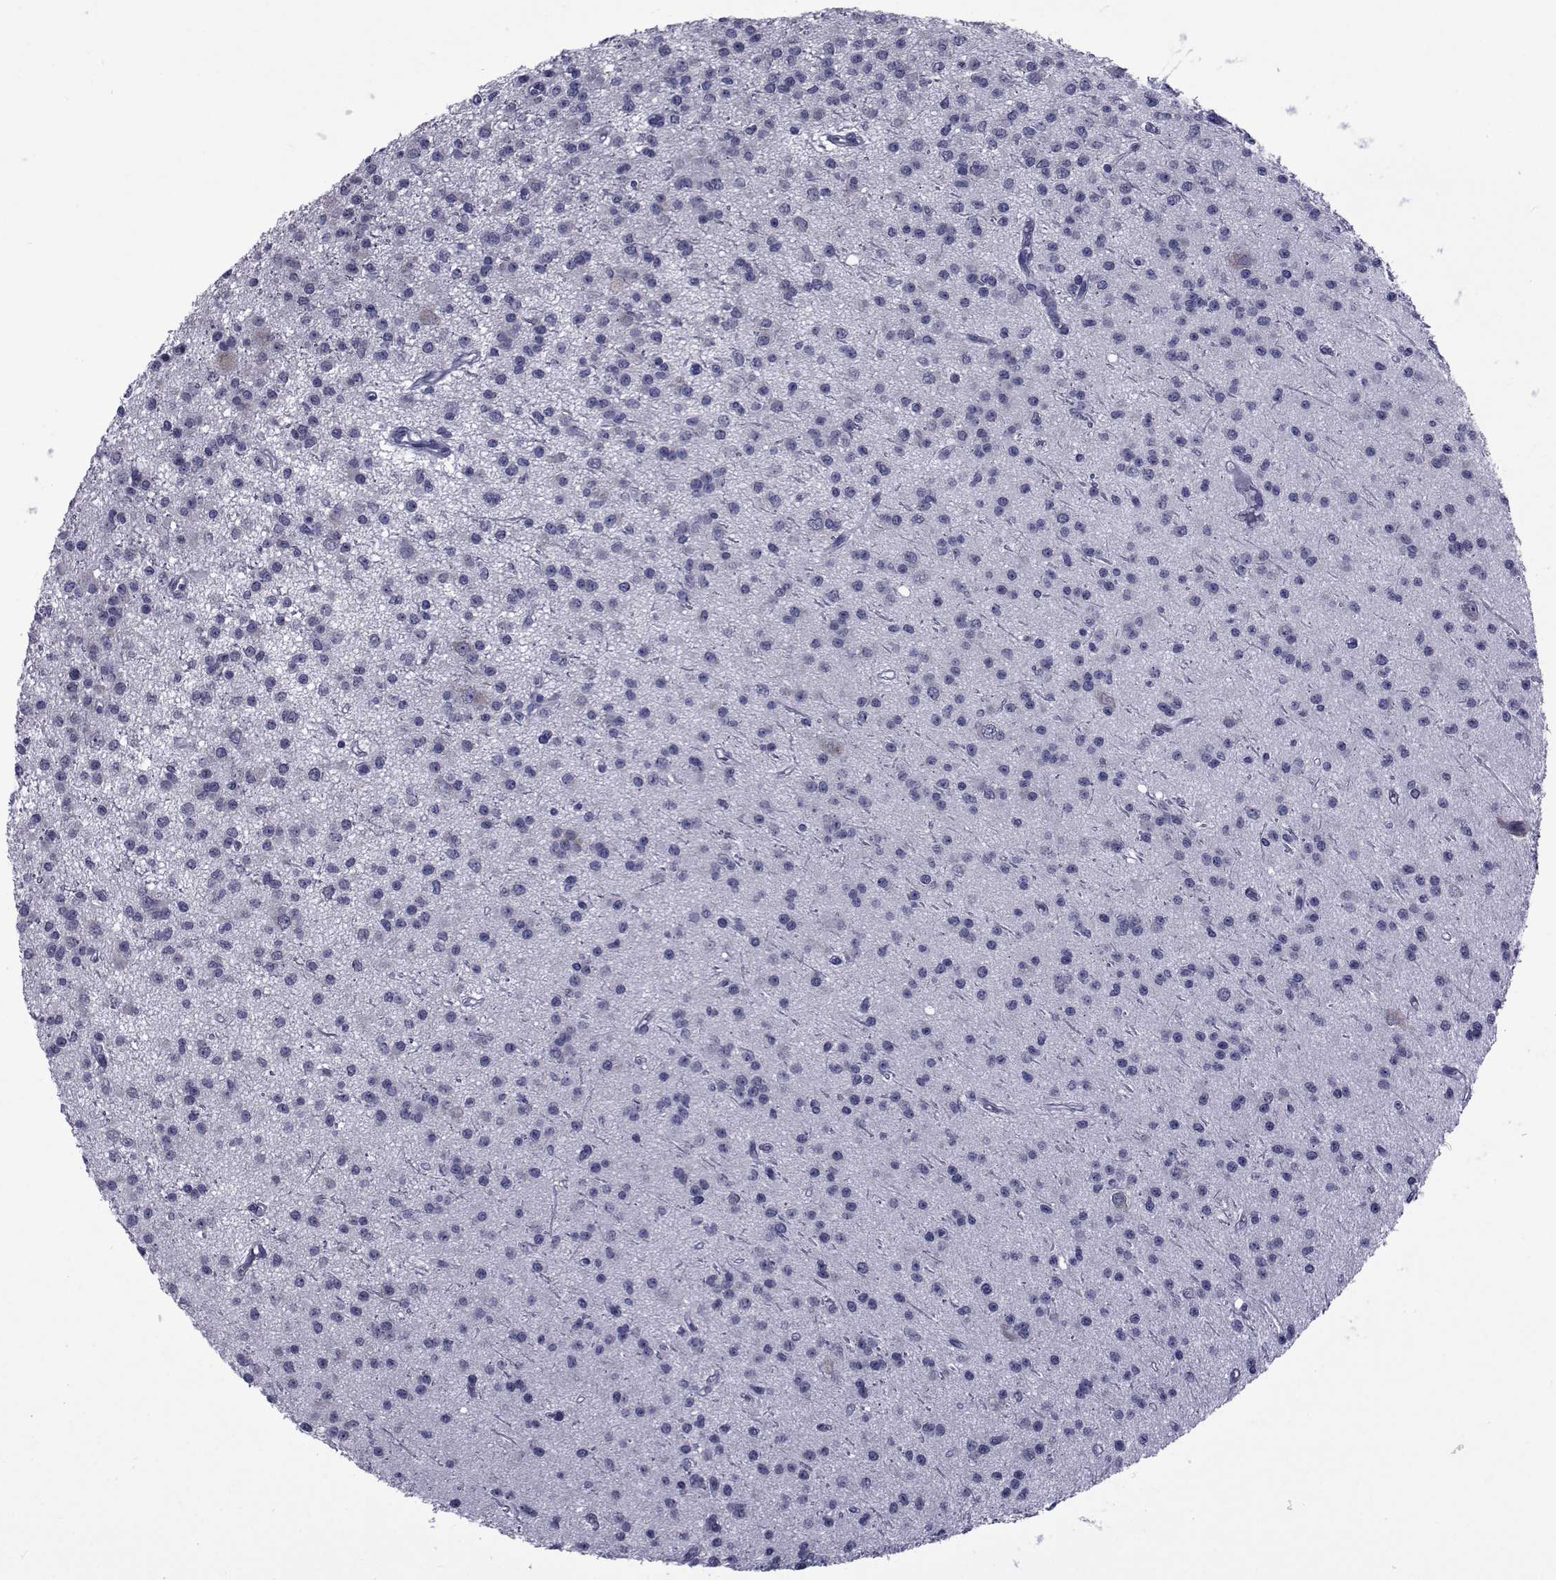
{"staining": {"intensity": "negative", "quantity": "none", "location": "none"}, "tissue": "glioma", "cell_type": "Tumor cells", "image_type": "cancer", "snomed": [{"axis": "morphology", "description": "Glioma, malignant, Low grade"}, {"axis": "topography", "description": "Brain"}], "caption": "Immunohistochemistry of glioma displays no expression in tumor cells.", "gene": "GKAP1", "patient": {"sex": "male", "age": 27}}